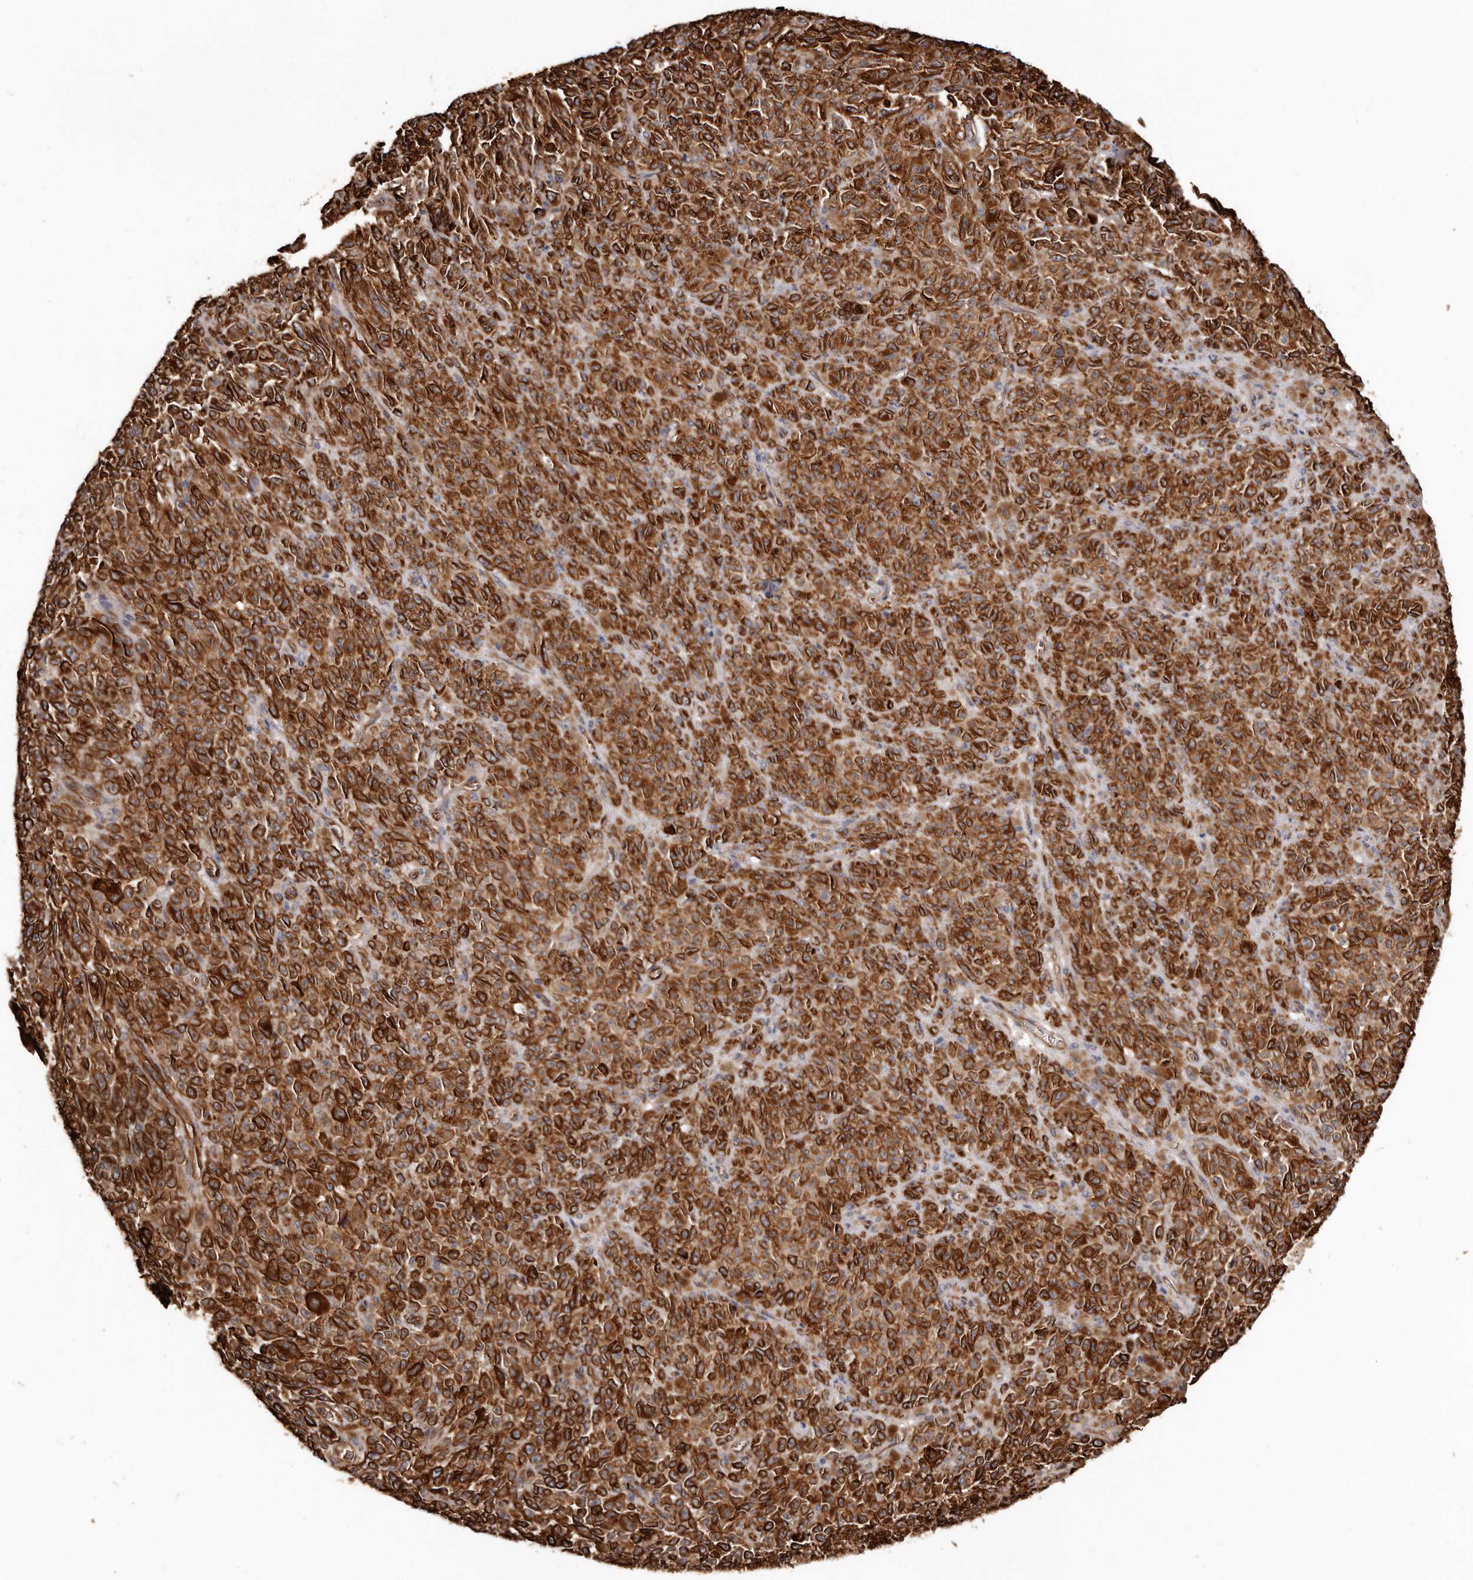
{"staining": {"intensity": "strong", "quantity": ">75%", "location": "cytoplasmic/membranous"}, "tissue": "melanoma", "cell_type": "Tumor cells", "image_type": "cancer", "snomed": [{"axis": "morphology", "description": "Malignant melanoma, NOS"}, {"axis": "topography", "description": "Skin"}], "caption": "IHC (DAB) staining of human malignant melanoma exhibits strong cytoplasmic/membranous protein positivity in about >75% of tumor cells.", "gene": "ZNF557", "patient": {"sex": "female", "age": 82}}